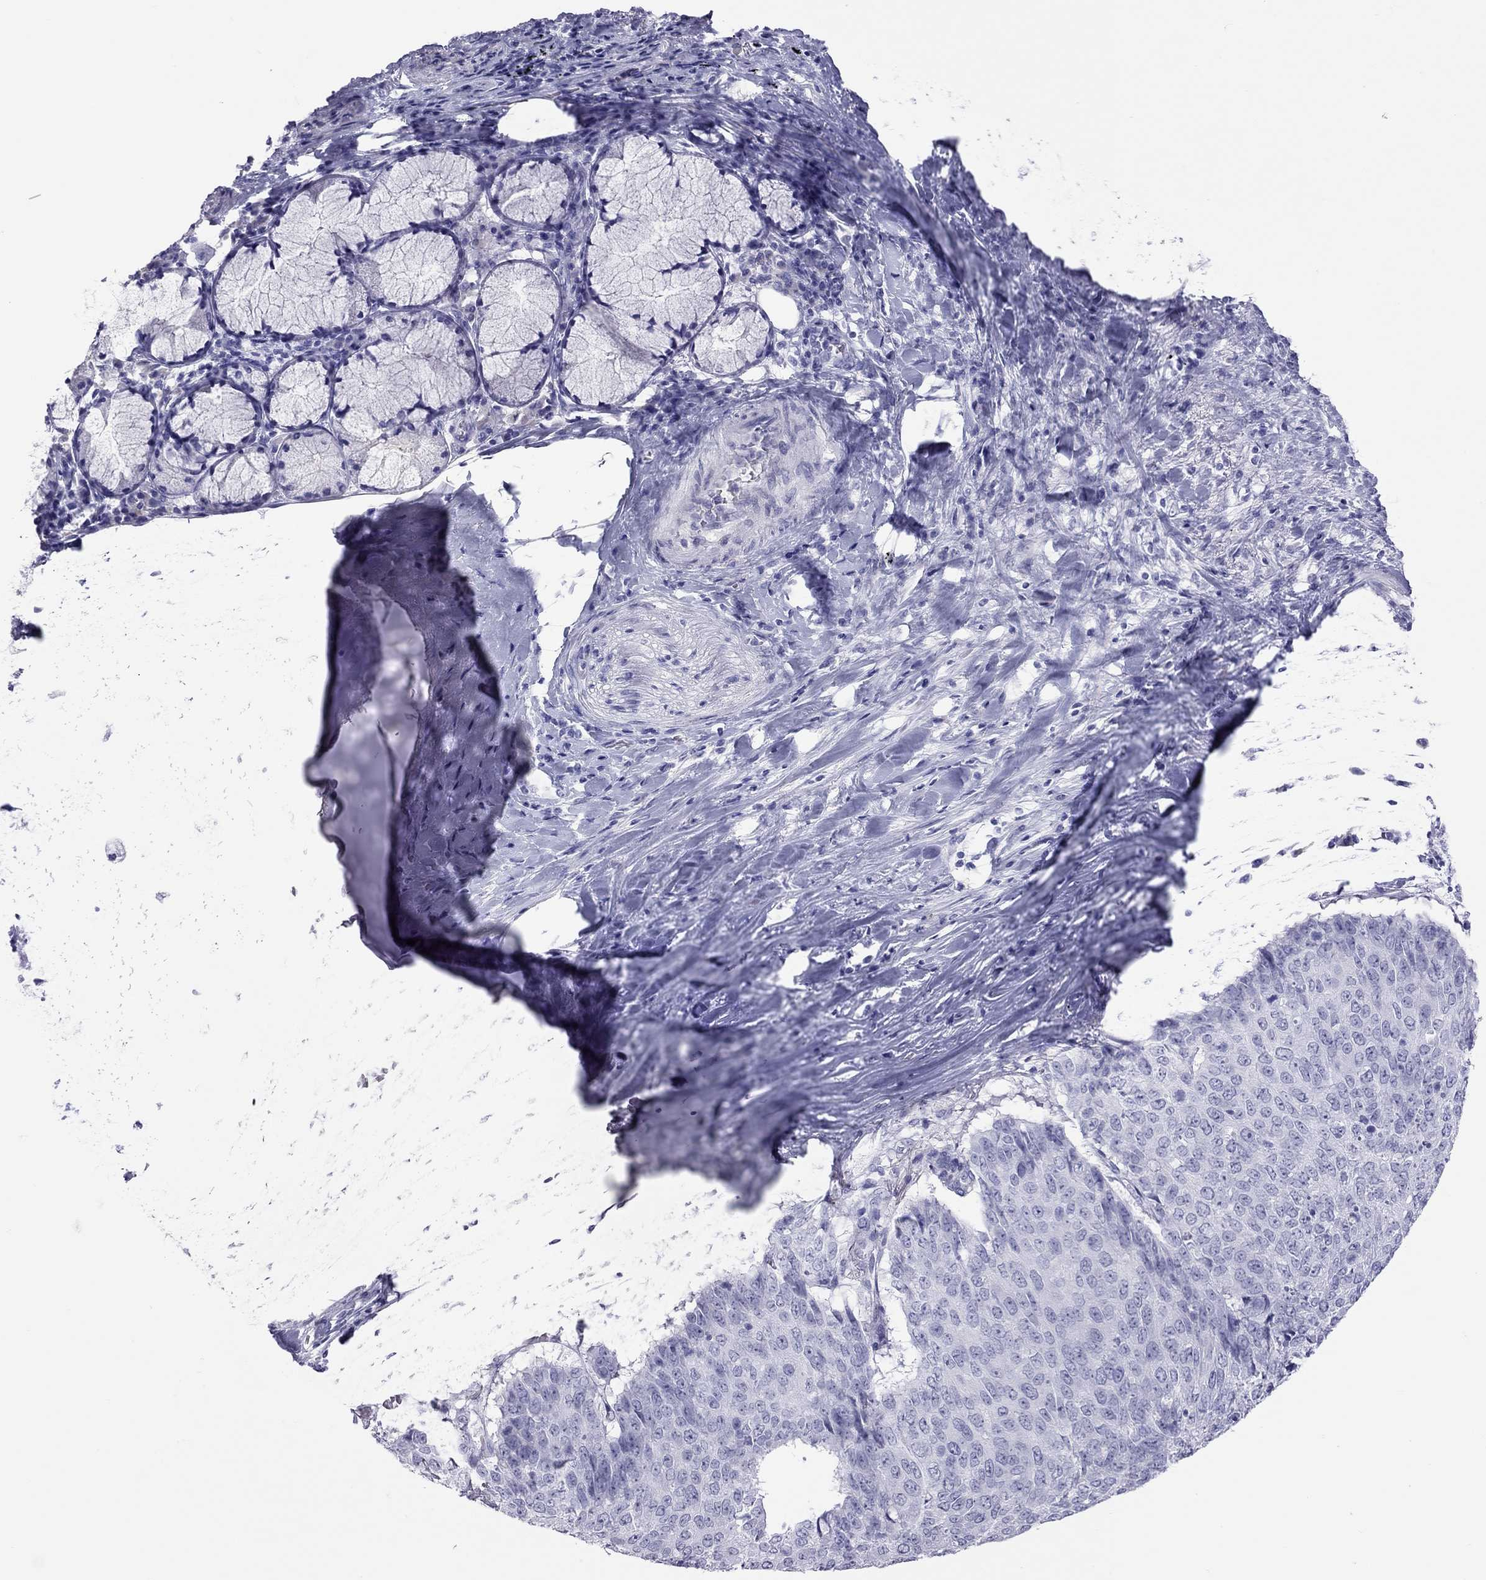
{"staining": {"intensity": "negative", "quantity": "none", "location": "none"}, "tissue": "lung cancer", "cell_type": "Tumor cells", "image_type": "cancer", "snomed": [{"axis": "morphology", "description": "Normal tissue, NOS"}, {"axis": "morphology", "description": "Squamous cell carcinoma, NOS"}, {"axis": "topography", "description": "Bronchus"}, {"axis": "topography", "description": "Lung"}], "caption": "This is an immunohistochemistry (IHC) photomicrograph of human lung squamous cell carcinoma. There is no expression in tumor cells.", "gene": "STAG3", "patient": {"sex": "male", "age": 64}}